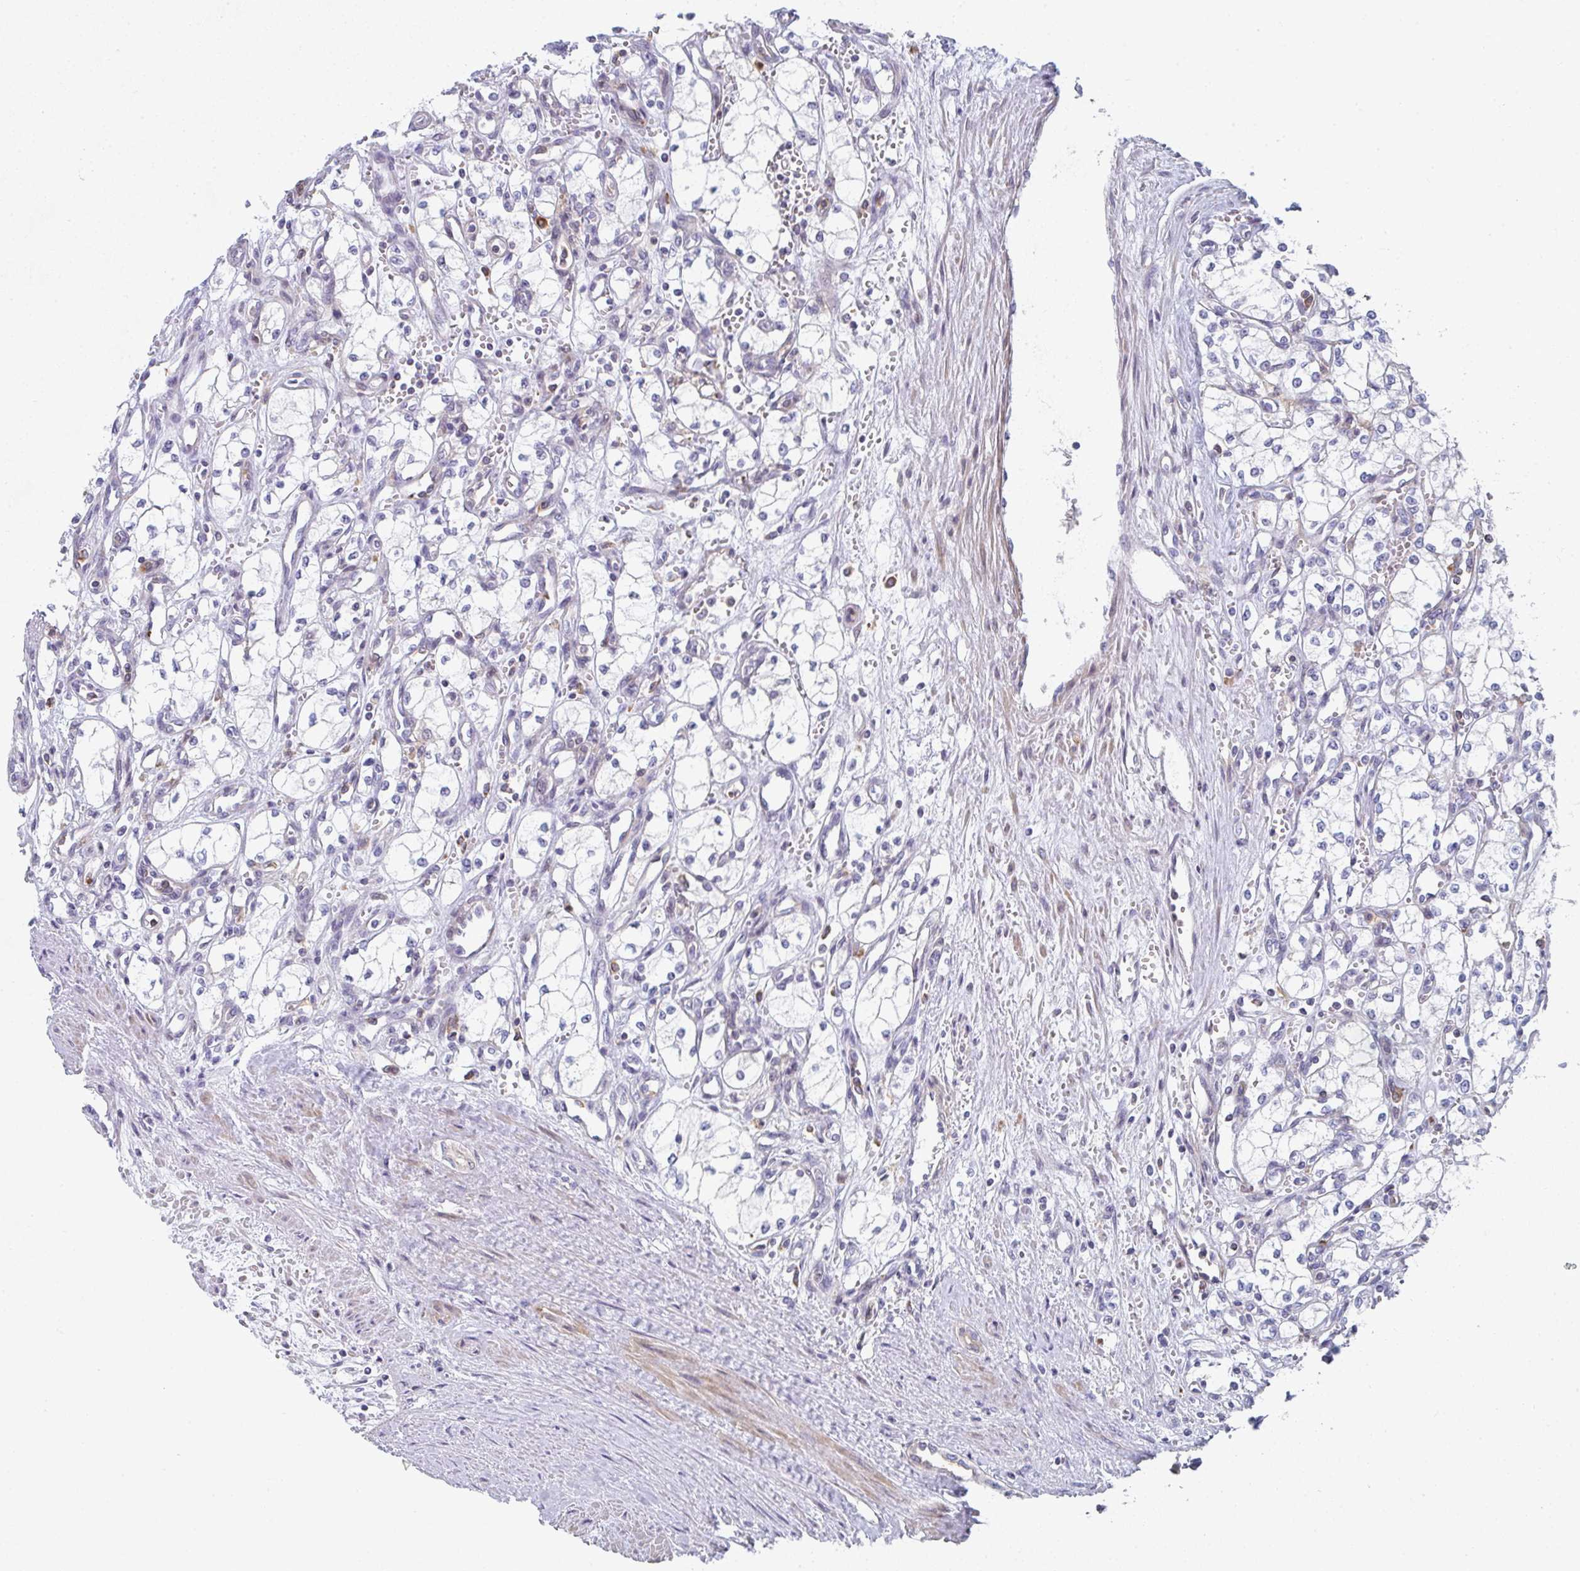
{"staining": {"intensity": "negative", "quantity": "none", "location": "none"}, "tissue": "renal cancer", "cell_type": "Tumor cells", "image_type": "cancer", "snomed": [{"axis": "morphology", "description": "Adenocarcinoma, NOS"}, {"axis": "topography", "description": "Kidney"}], "caption": "Renal adenocarcinoma was stained to show a protein in brown. There is no significant positivity in tumor cells. (Stains: DAB immunohistochemistry with hematoxylin counter stain, Microscopy: brightfield microscopy at high magnification).", "gene": "KLHL33", "patient": {"sex": "male", "age": 59}}